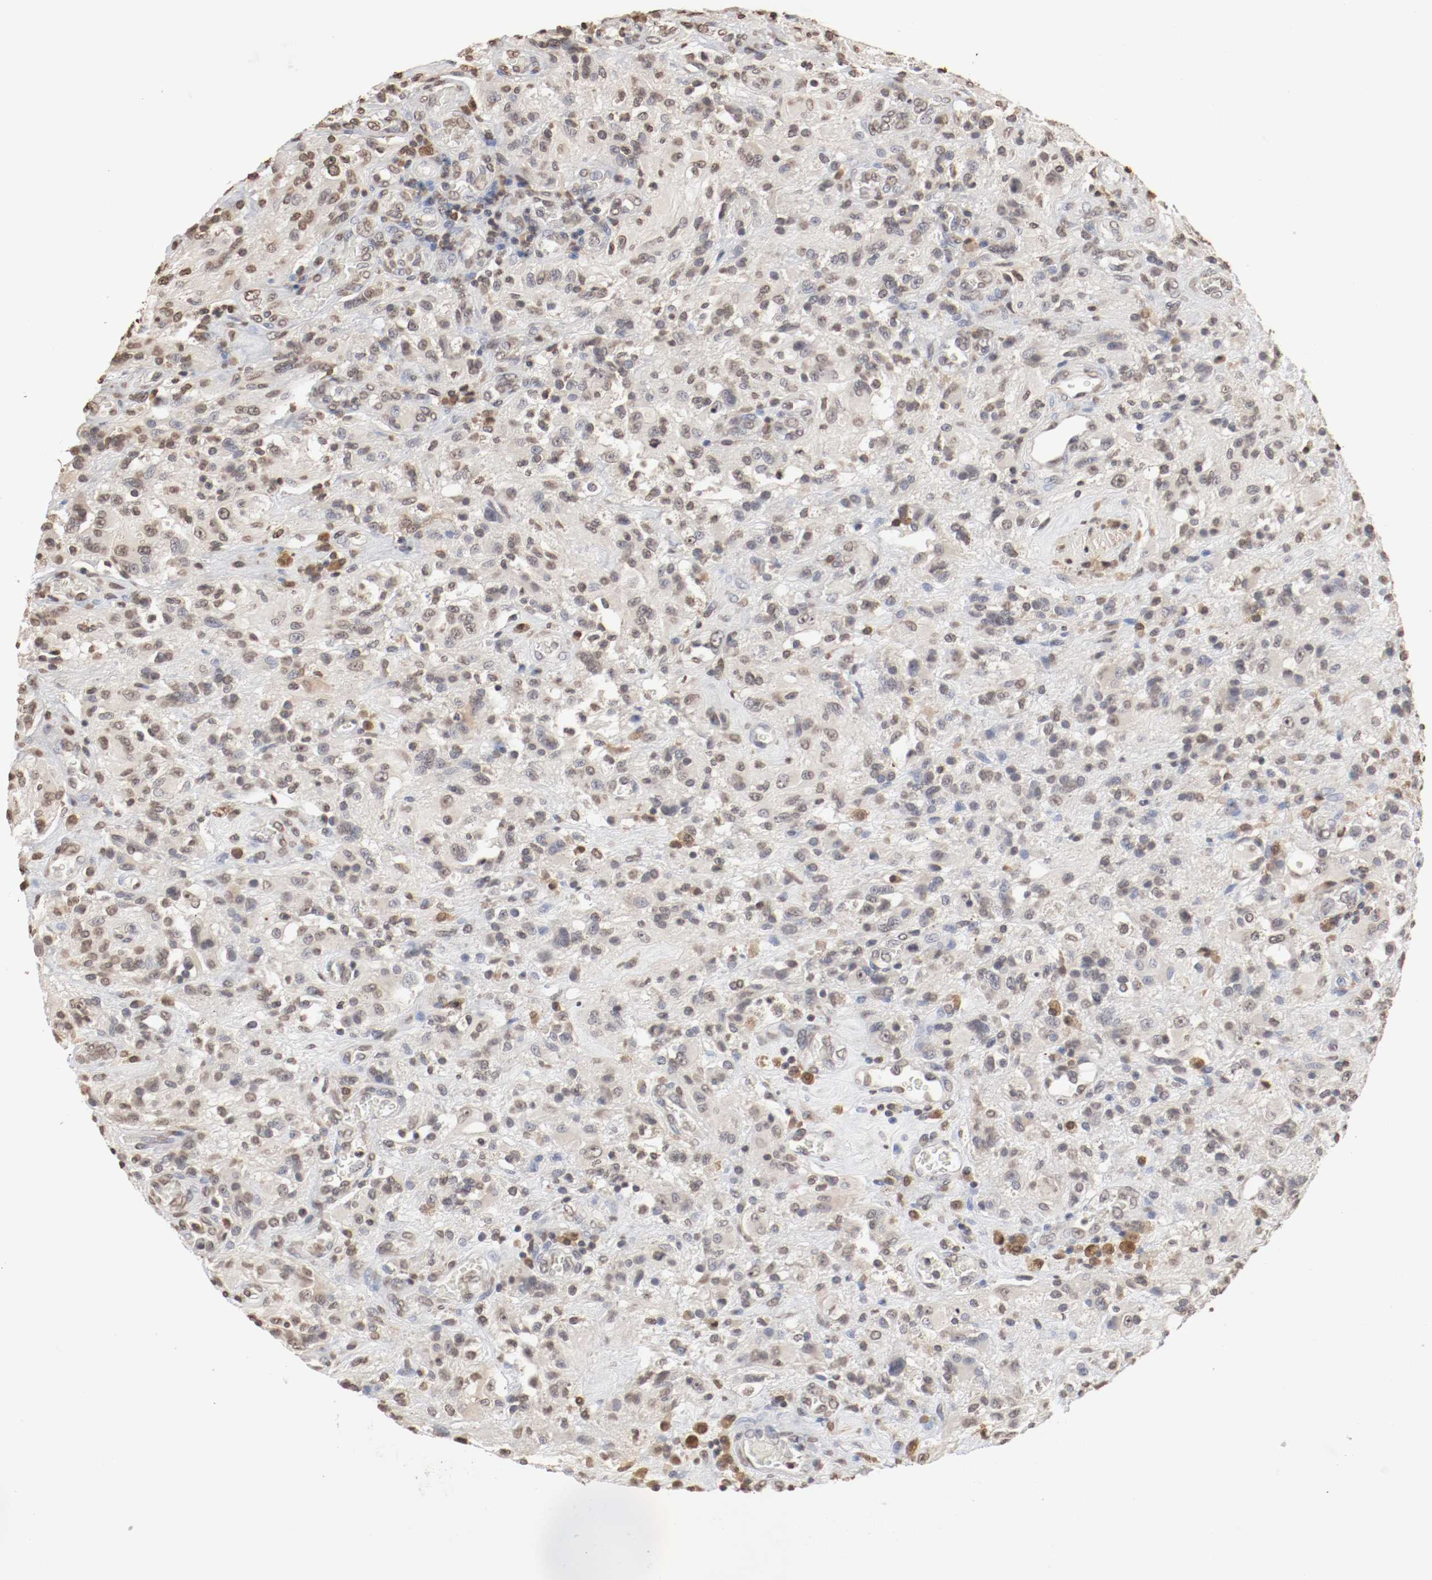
{"staining": {"intensity": "weak", "quantity": "25%-75%", "location": "nuclear"}, "tissue": "glioma", "cell_type": "Tumor cells", "image_type": "cancer", "snomed": [{"axis": "morphology", "description": "Normal tissue, NOS"}, {"axis": "morphology", "description": "Glioma, malignant, High grade"}, {"axis": "topography", "description": "Cerebral cortex"}], "caption": "Immunohistochemistry (IHC) of glioma displays low levels of weak nuclear expression in approximately 25%-75% of tumor cells.", "gene": "WASL", "patient": {"sex": "male", "age": 56}}